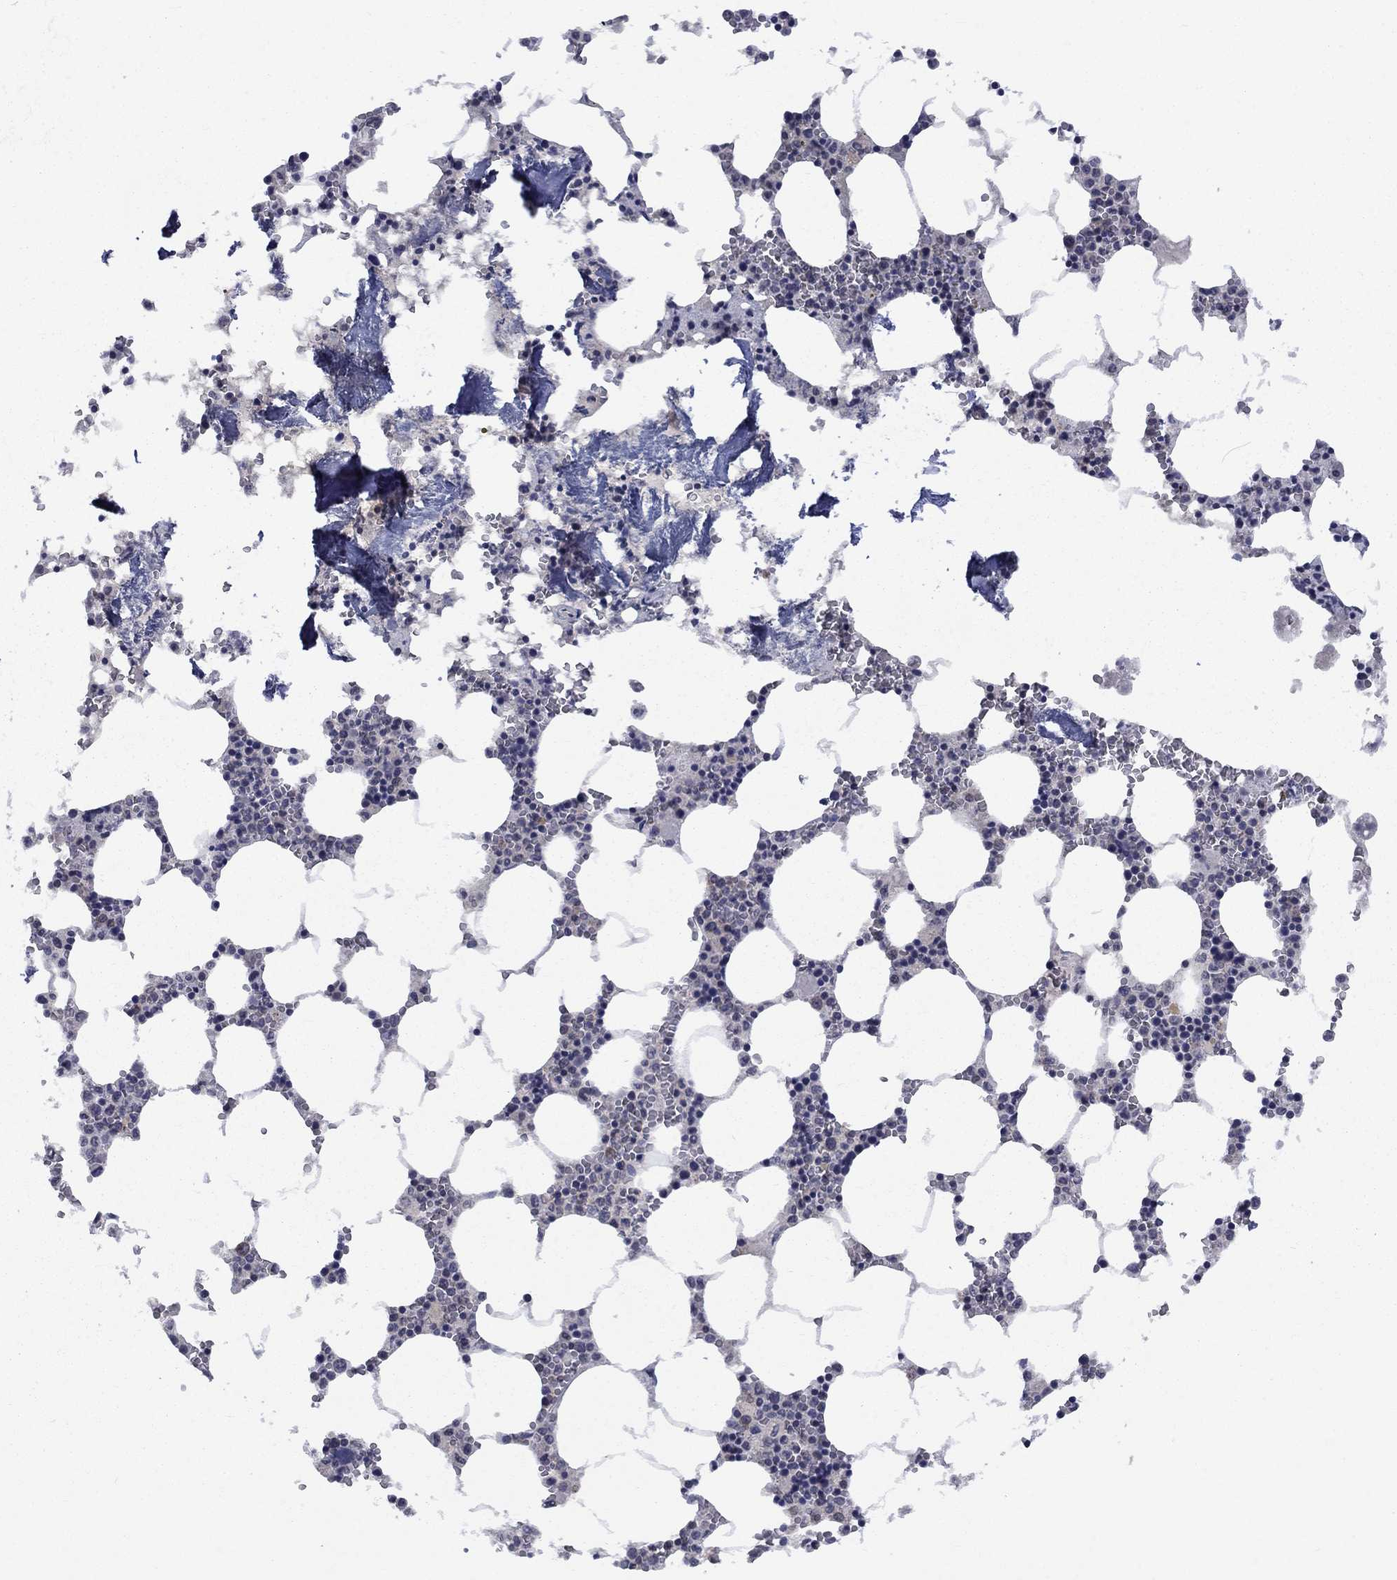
{"staining": {"intensity": "negative", "quantity": "none", "location": "none"}, "tissue": "bone marrow", "cell_type": "Hematopoietic cells", "image_type": "normal", "snomed": [{"axis": "morphology", "description": "Normal tissue, NOS"}, {"axis": "topography", "description": "Bone marrow"}], "caption": "Immunohistochemistry (IHC) image of normal bone marrow: bone marrow stained with DAB shows no significant protein positivity in hematopoietic cells.", "gene": "SPATA33", "patient": {"sex": "female", "age": 64}}